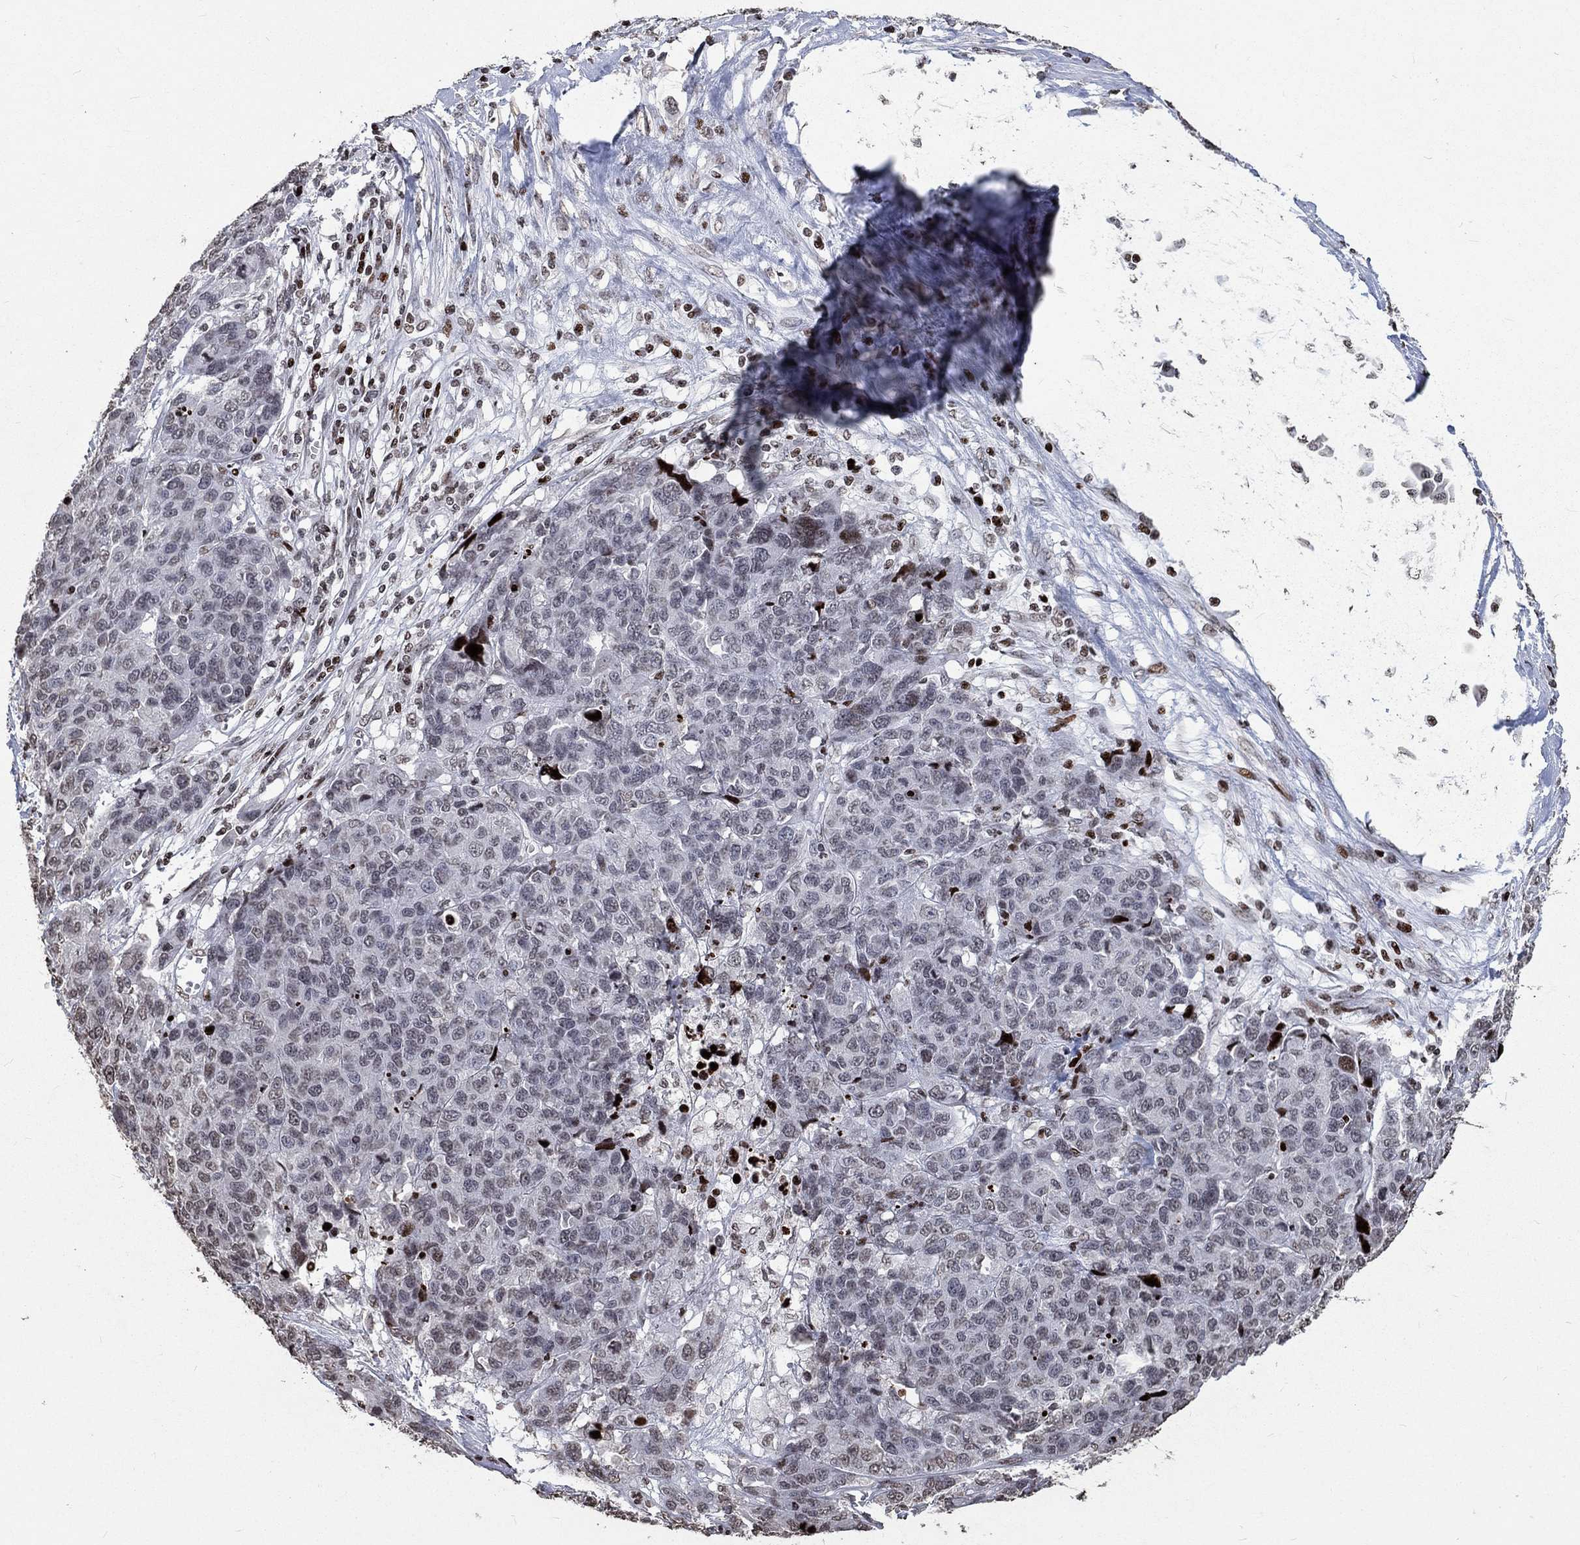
{"staining": {"intensity": "negative", "quantity": "none", "location": "none"}, "tissue": "ovarian cancer", "cell_type": "Tumor cells", "image_type": "cancer", "snomed": [{"axis": "morphology", "description": "Cystadenocarcinoma, serous, NOS"}, {"axis": "topography", "description": "Ovary"}], "caption": "There is no significant positivity in tumor cells of ovarian cancer (serous cystadenocarcinoma).", "gene": "SRSF3", "patient": {"sex": "female", "age": 87}}